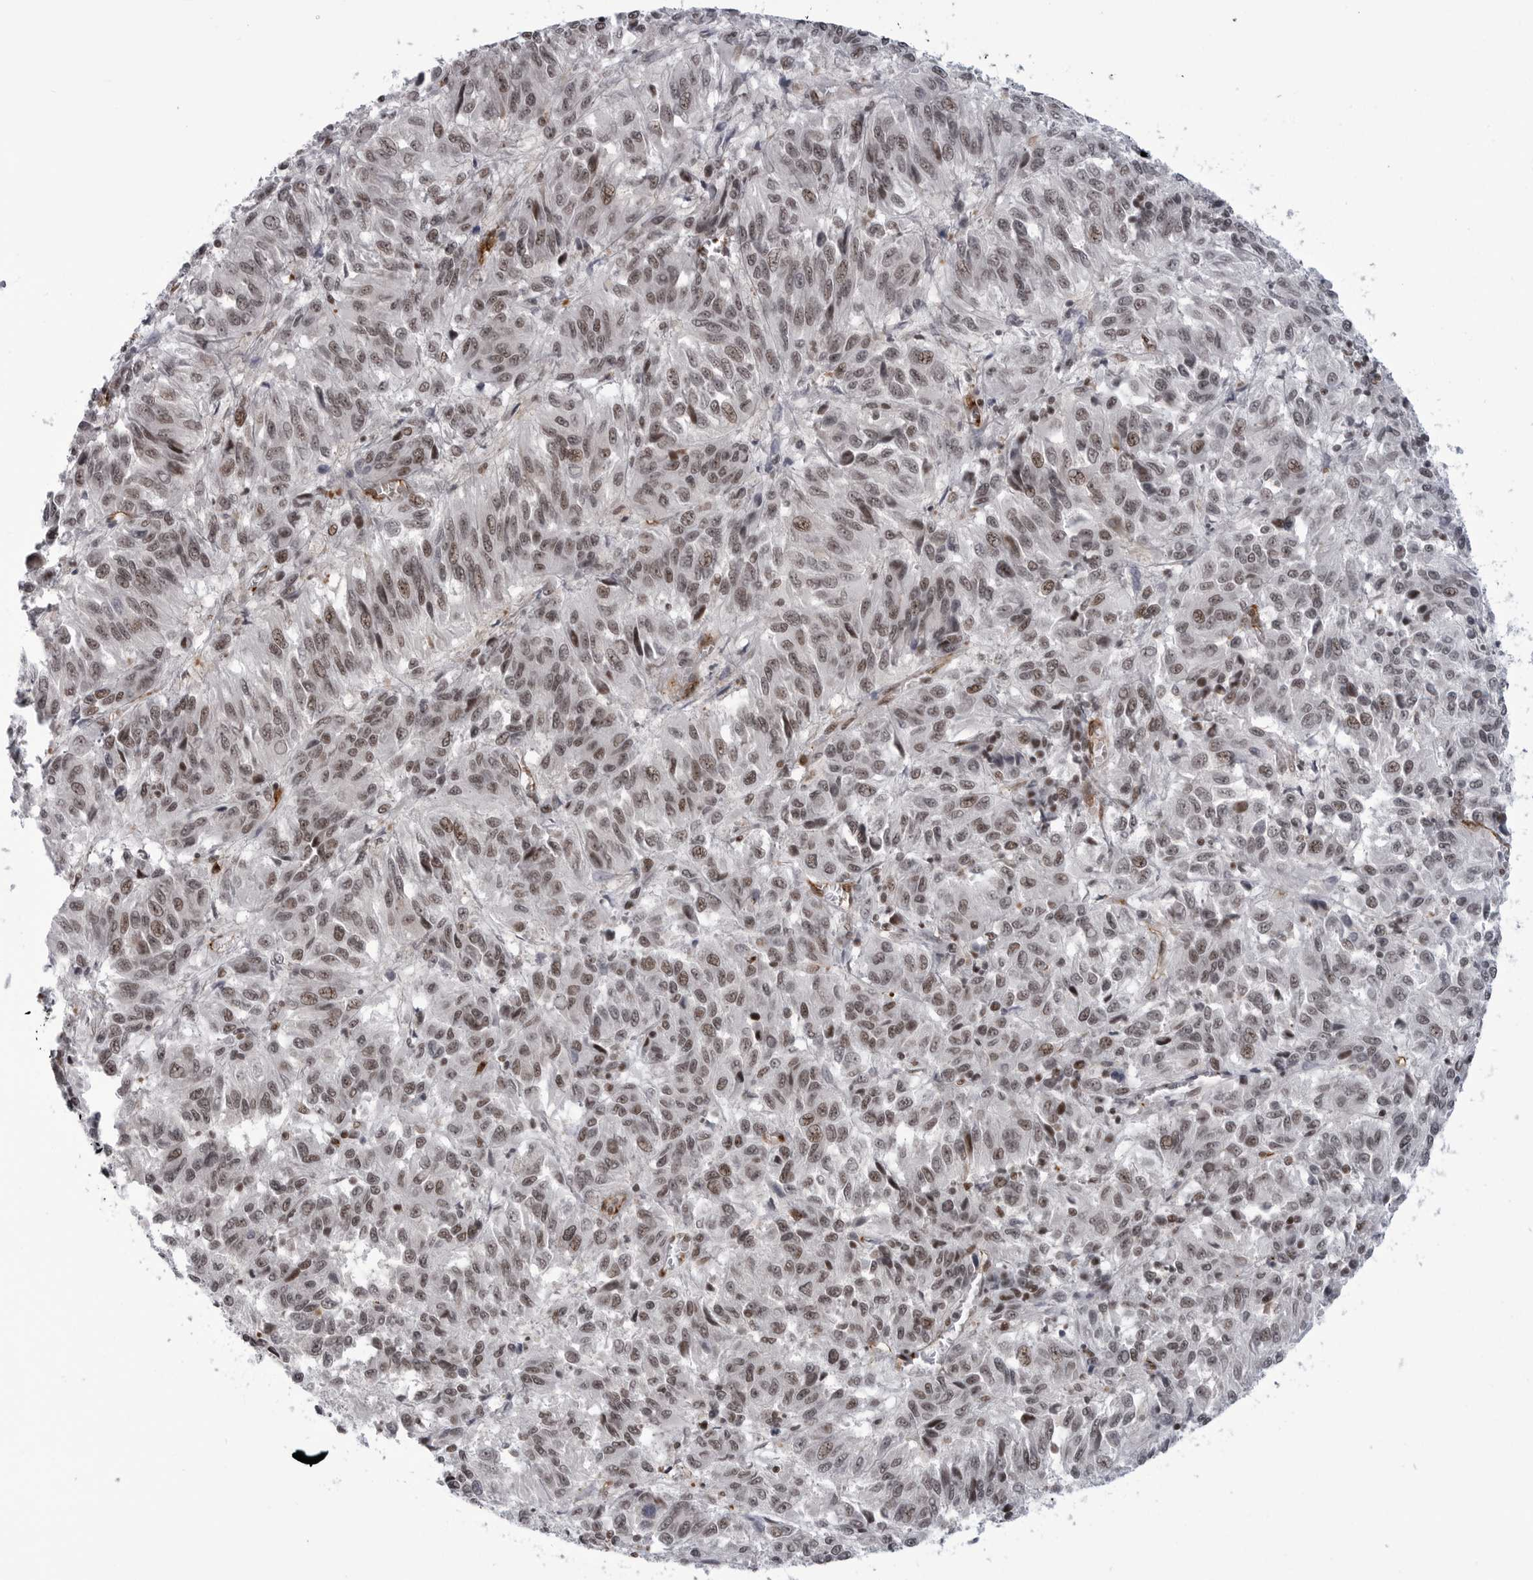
{"staining": {"intensity": "moderate", "quantity": ">75%", "location": "nuclear"}, "tissue": "melanoma", "cell_type": "Tumor cells", "image_type": "cancer", "snomed": [{"axis": "morphology", "description": "Malignant melanoma, Metastatic site"}, {"axis": "topography", "description": "Lung"}], "caption": "Protein expression by IHC demonstrates moderate nuclear expression in approximately >75% of tumor cells in malignant melanoma (metastatic site). (brown staining indicates protein expression, while blue staining denotes nuclei).", "gene": "RNF26", "patient": {"sex": "male", "age": 64}}